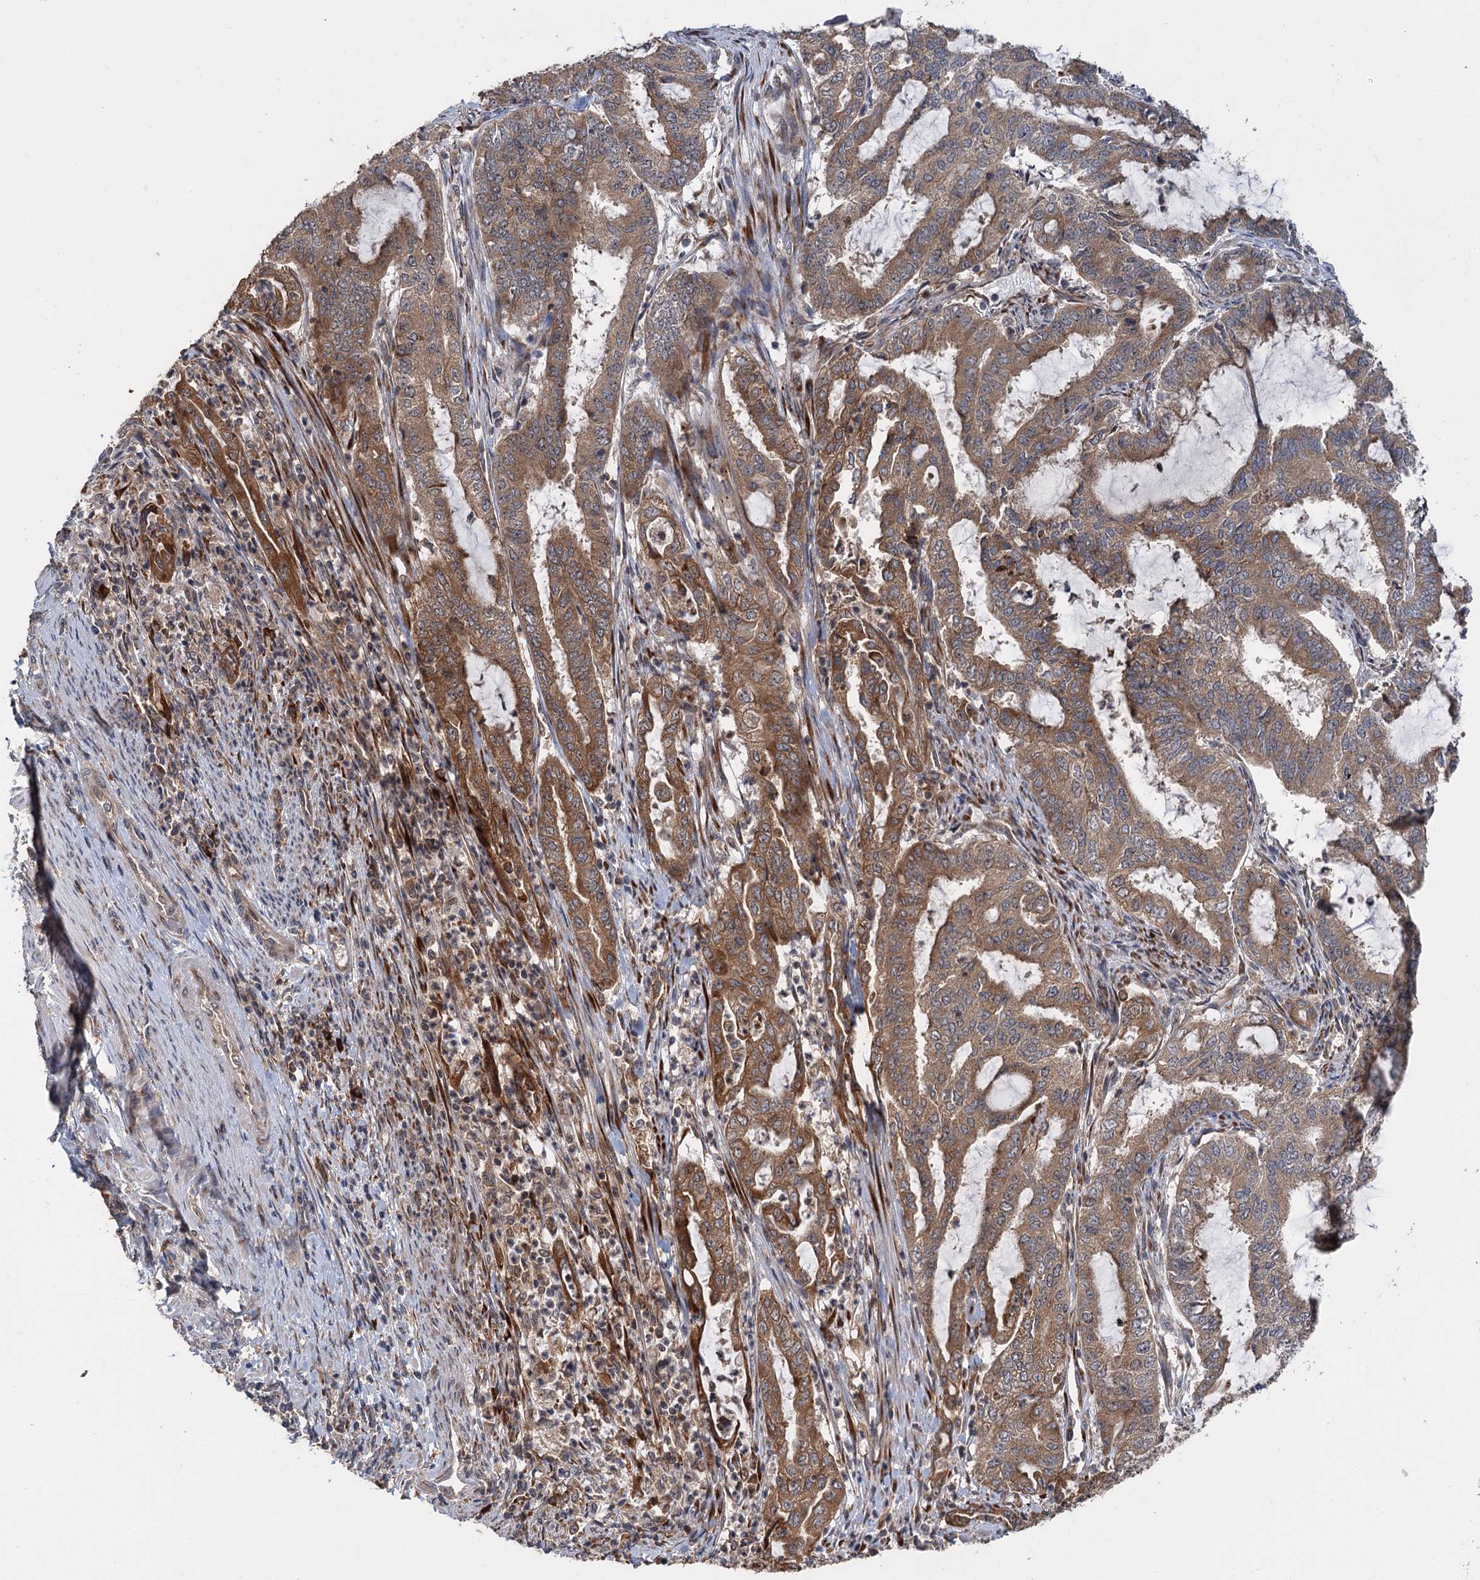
{"staining": {"intensity": "moderate", "quantity": ">75%", "location": "cytoplasmic/membranous"}, "tissue": "endometrial cancer", "cell_type": "Tumor cells", "image_type": "cancer", "snomed": [{"axis": "morphology", "description": "Adenocarcinoma, NOS"}, {"axis": "topography", "description": "Endometrium"}], "caption": "Brown immunohistochemical staining in endometrial adenocarcinoma displays moderate cytoplasmic/membranous staining in about >75% of tumor cells.", "gene": "KANSL2", "patient": {"sex": "female", "age": 51}}